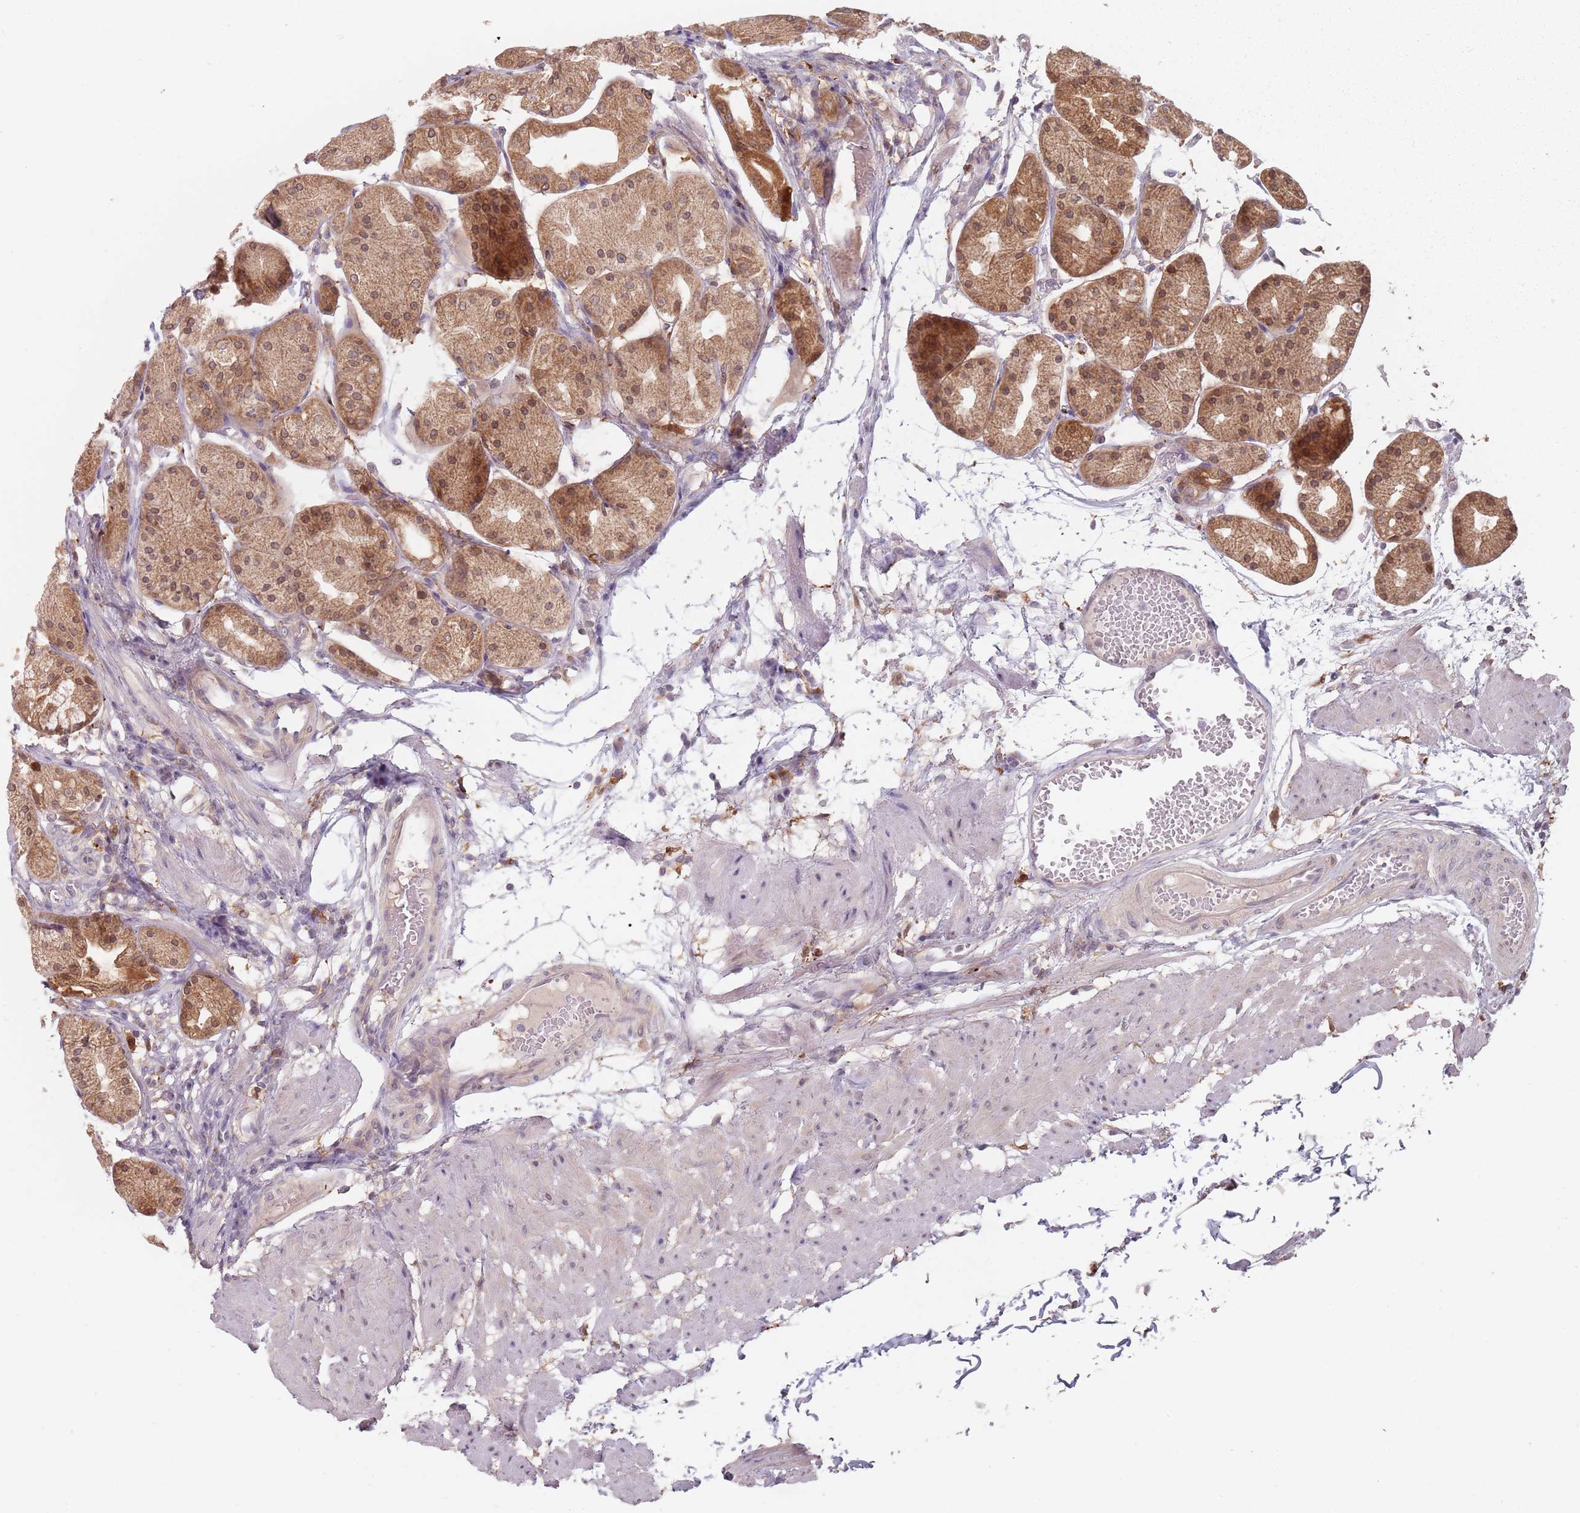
{"staining": {"intensity": "moderate", "quantity": ">75%", "location": "cytoplasmic/membranous,nuclear"}, "tissue": "stomach", "cell_type": "Glandular cells", "image_type": "normal", "snomed": [{"axis": "morphology", "description": "Normal tissue, NOS"}, {"axis": "topography", "description": "Stomach, upper"}], "caption": "Immunohistochemistry histopathology image of benign stomach: human stomach stained using IHC displays medium levels of moderate protein expression localized specifically in the cytoplasmic/membranous,nuclear of glandular cells, appearing as a cytoplasmic/membranous,nuclear brown color.", "gene": "NAXE", "patient": {"sex": "male", "age": 72}}